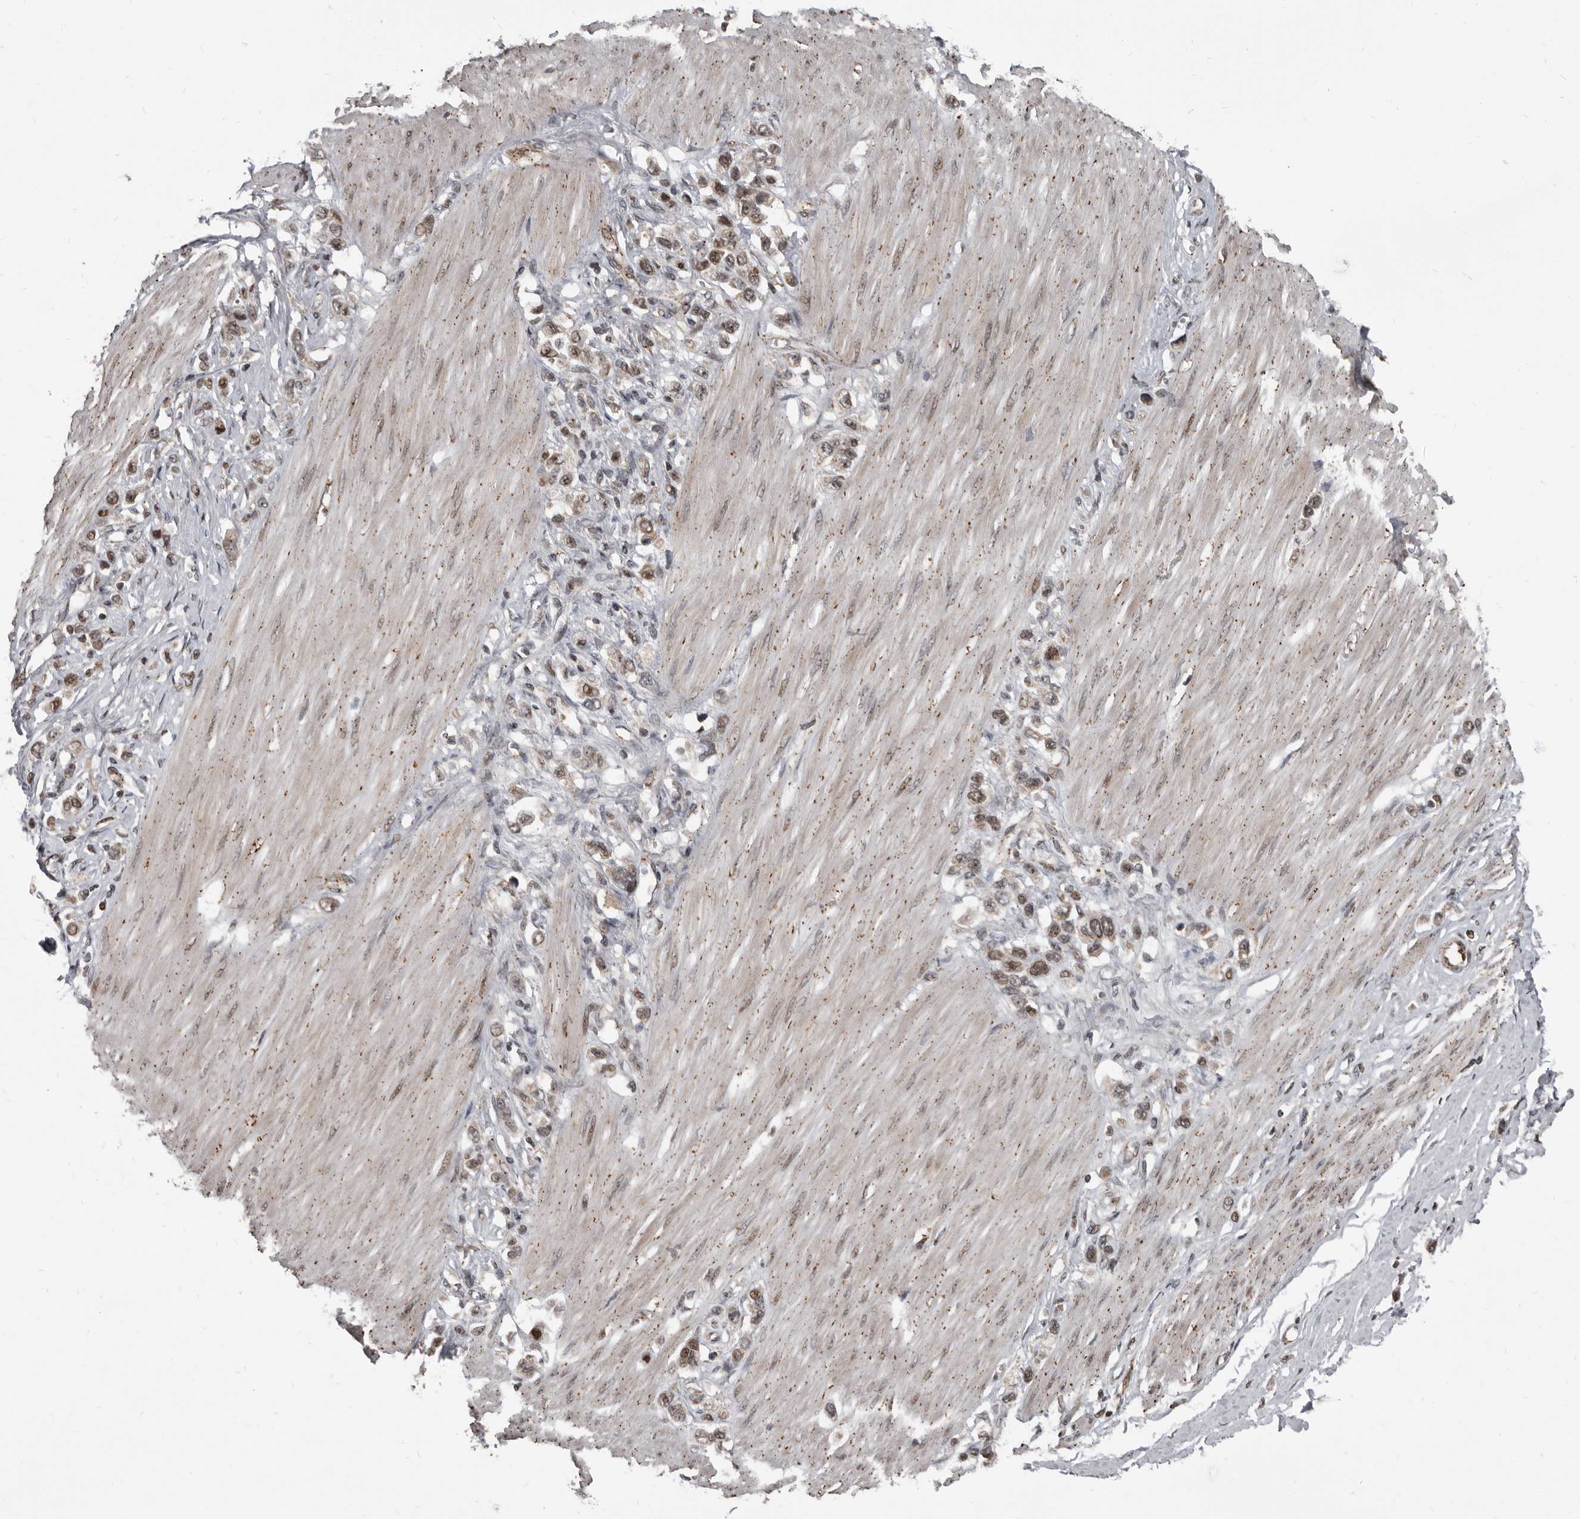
{"staining": {"intensity": "moderate", "quantity": ">75%", "location": "nuclear"}, "tissue": "stomach cancer", "cell_type": "Tumor cells", "image_type": "cancer", "snomed": [{"axis": "morphology", "description": "Adenocarcinoma, NOS"}, {"axis": "topography", "description": "Stomach"}], "caption": "A brown stain highlights moderate nuclear expression of a protein in human adenocarcinoma (stomach) tumor cells.", "gene": "CHD1L", "patient": {"sex": "female", "age": 65}}